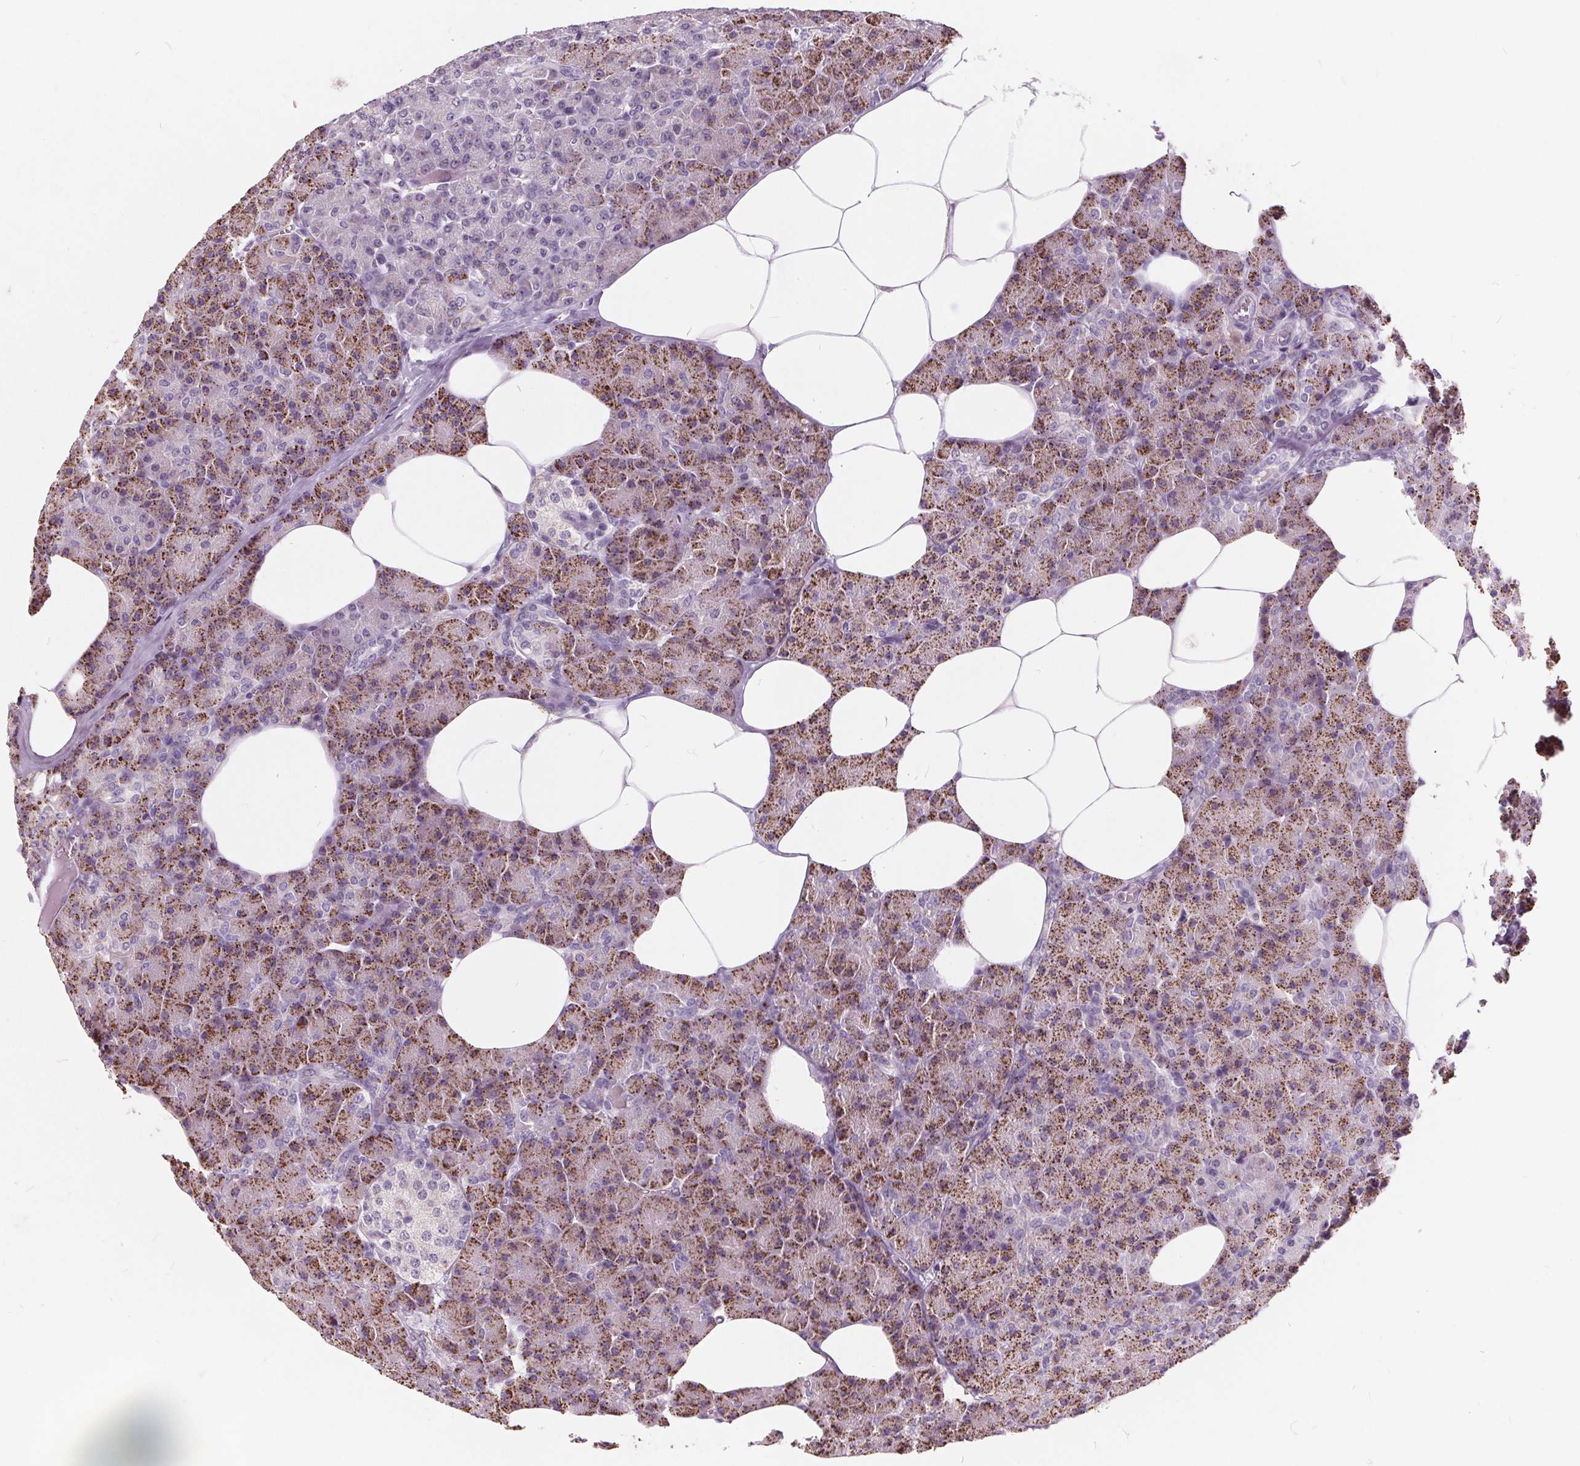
{"staining": {"intensity": "moderate", "quantity": ">75%", "location": "cytoplasmic/membranous"}, "tissue": "pancreas", "cell_type": "Exocrine glandular cells", "image_type": "normal", "snomed": [{"axis": "morphology", "description": "Normal tissue, NOS"}, {"axis": "topography", "description": "Pancreas"}], "caption": "Immunohistochemical staining of benign pancreas exhibits >75% levels of moderate cytoplasmic/membranous protein staining in approximately >75% of exocrine glandular cells. The staining was performed using DAB (3,3'-diaminobenzidine), with brown indicating positive protein expression. Nuclei are stained blue with hematoxylin.", "gene": "PLA2G2E", "patient": {"sex": "female", "age": 45}}